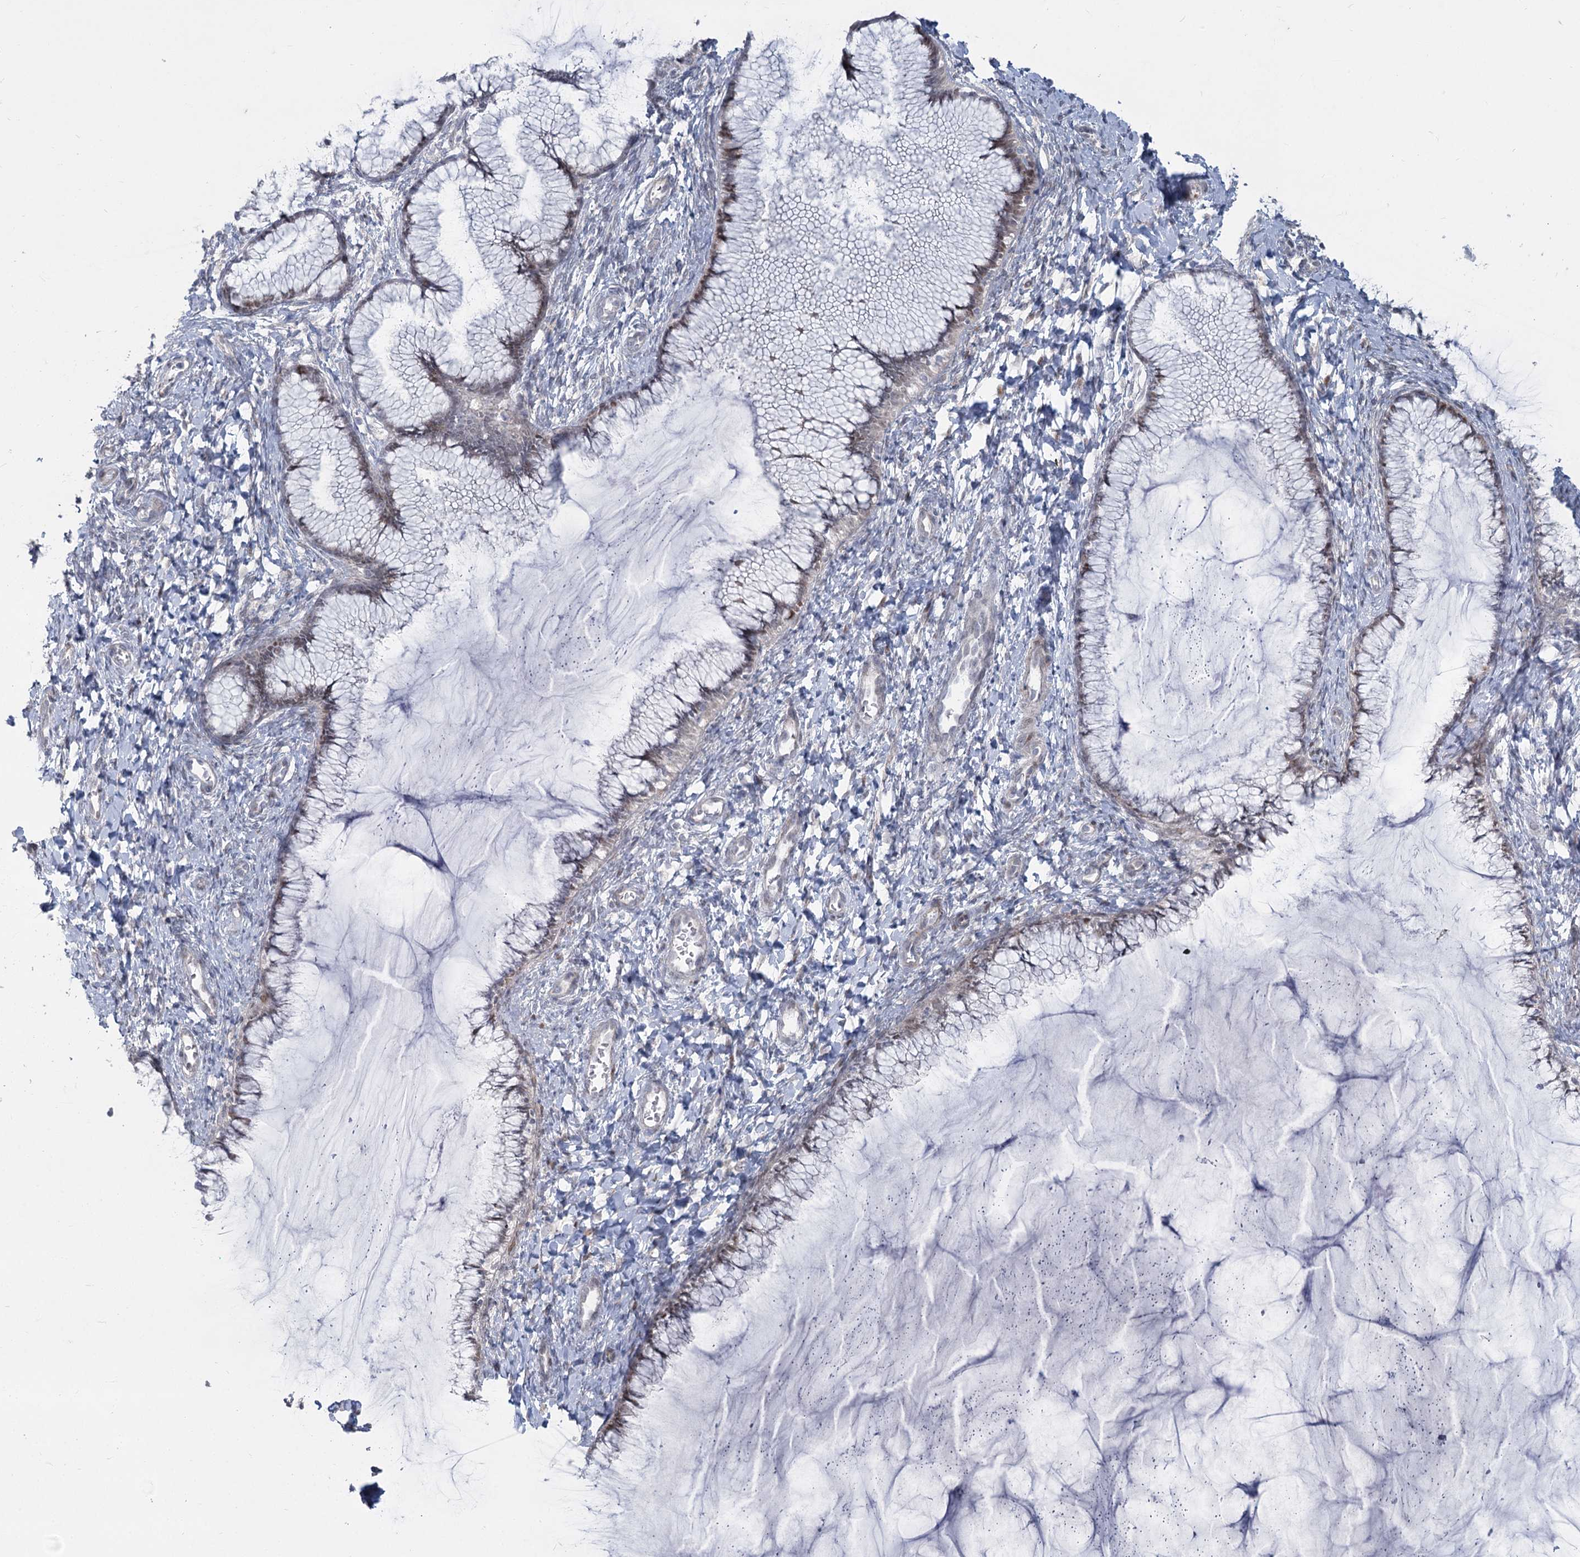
{"staining": {"intensity": "weak", "quantity": "25%-75%", "location": "nuclear"}, "tissue": "cervix", "cell_type": "Glandular cells", "image_type": "normal", "snomed": [{"axis": "morphology", "description": "Normal tissue, NOS"}, {"axis": "morphology", "description": "Adenocarcinoma, NOS"}, {"axis": "topography", "description": "Cervix"}], "caption": "Immunohistochemical staining of benign cervix shows low levels of weak nuclear expression in approximately 25%-75% of glandular cells. The staining was performed using DAB (3,3'-diaminobenzidine), with brown indicating positive protein expression. Nuclei are stained blue with hematoxylin.", "gene": "ABITRAM", "patient": {"sex": "female", "age": 29}}